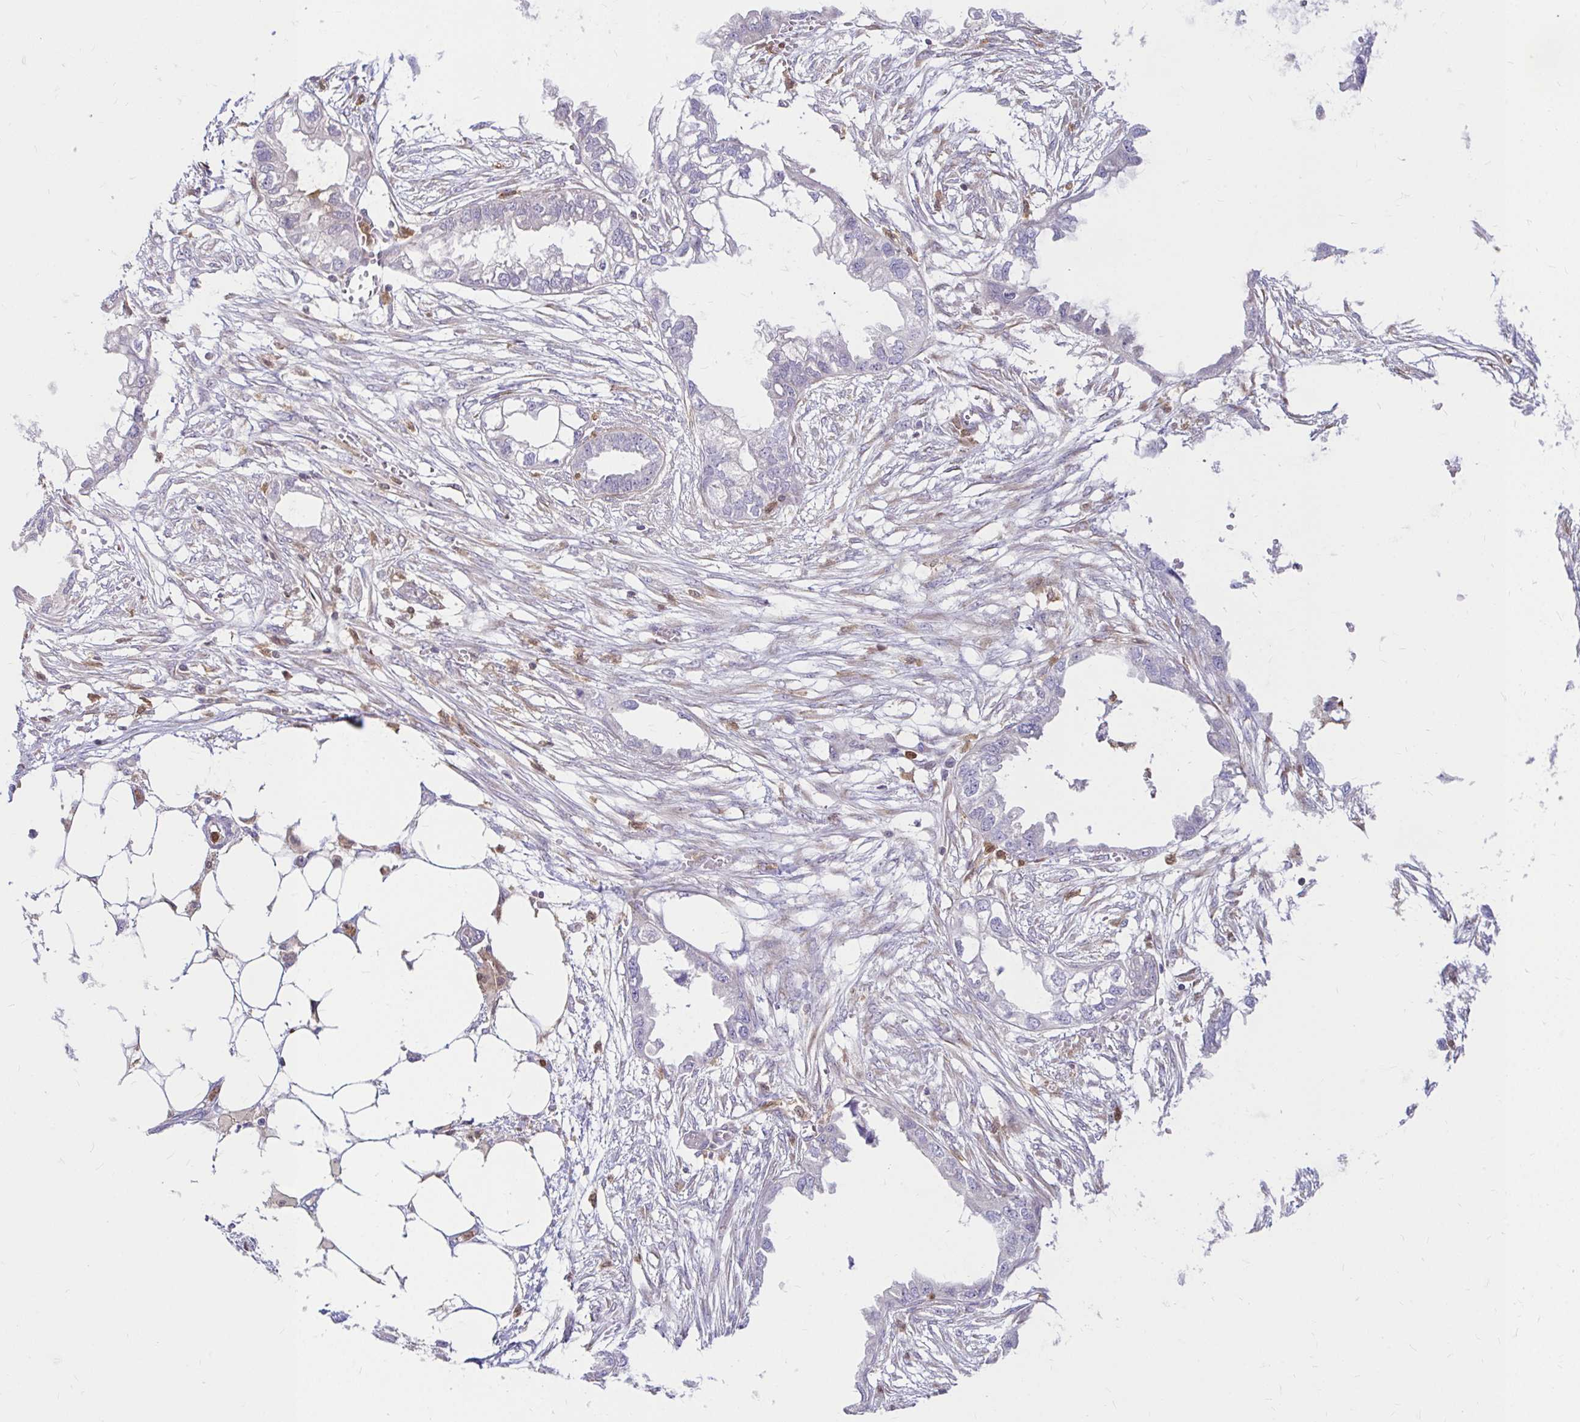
{"staining": {"intensity": "negative", "quantity": "none", "location": "none"}, "tissue": "endometrial cancer", "cell_type": "Tumor cells", "image_type": "cancer", "snomed": [{"axis": "morphology", "description": "Adenocarcinoma, NOS"}, {"axis": "morphology", "description": "Adenocarcinoma, metastatic, NOS"}, {"axis": "topography", "description": "Adipose tissue"}, {"axis": "topography", "description": "Endometrium"}], "caption": "A photomicrograph of human endometrial cancer (adenocarcinoma) is negative for staining in tumor cells.", "gene": "PYCARD", "patient": {"sex": "female", "age": 67}}